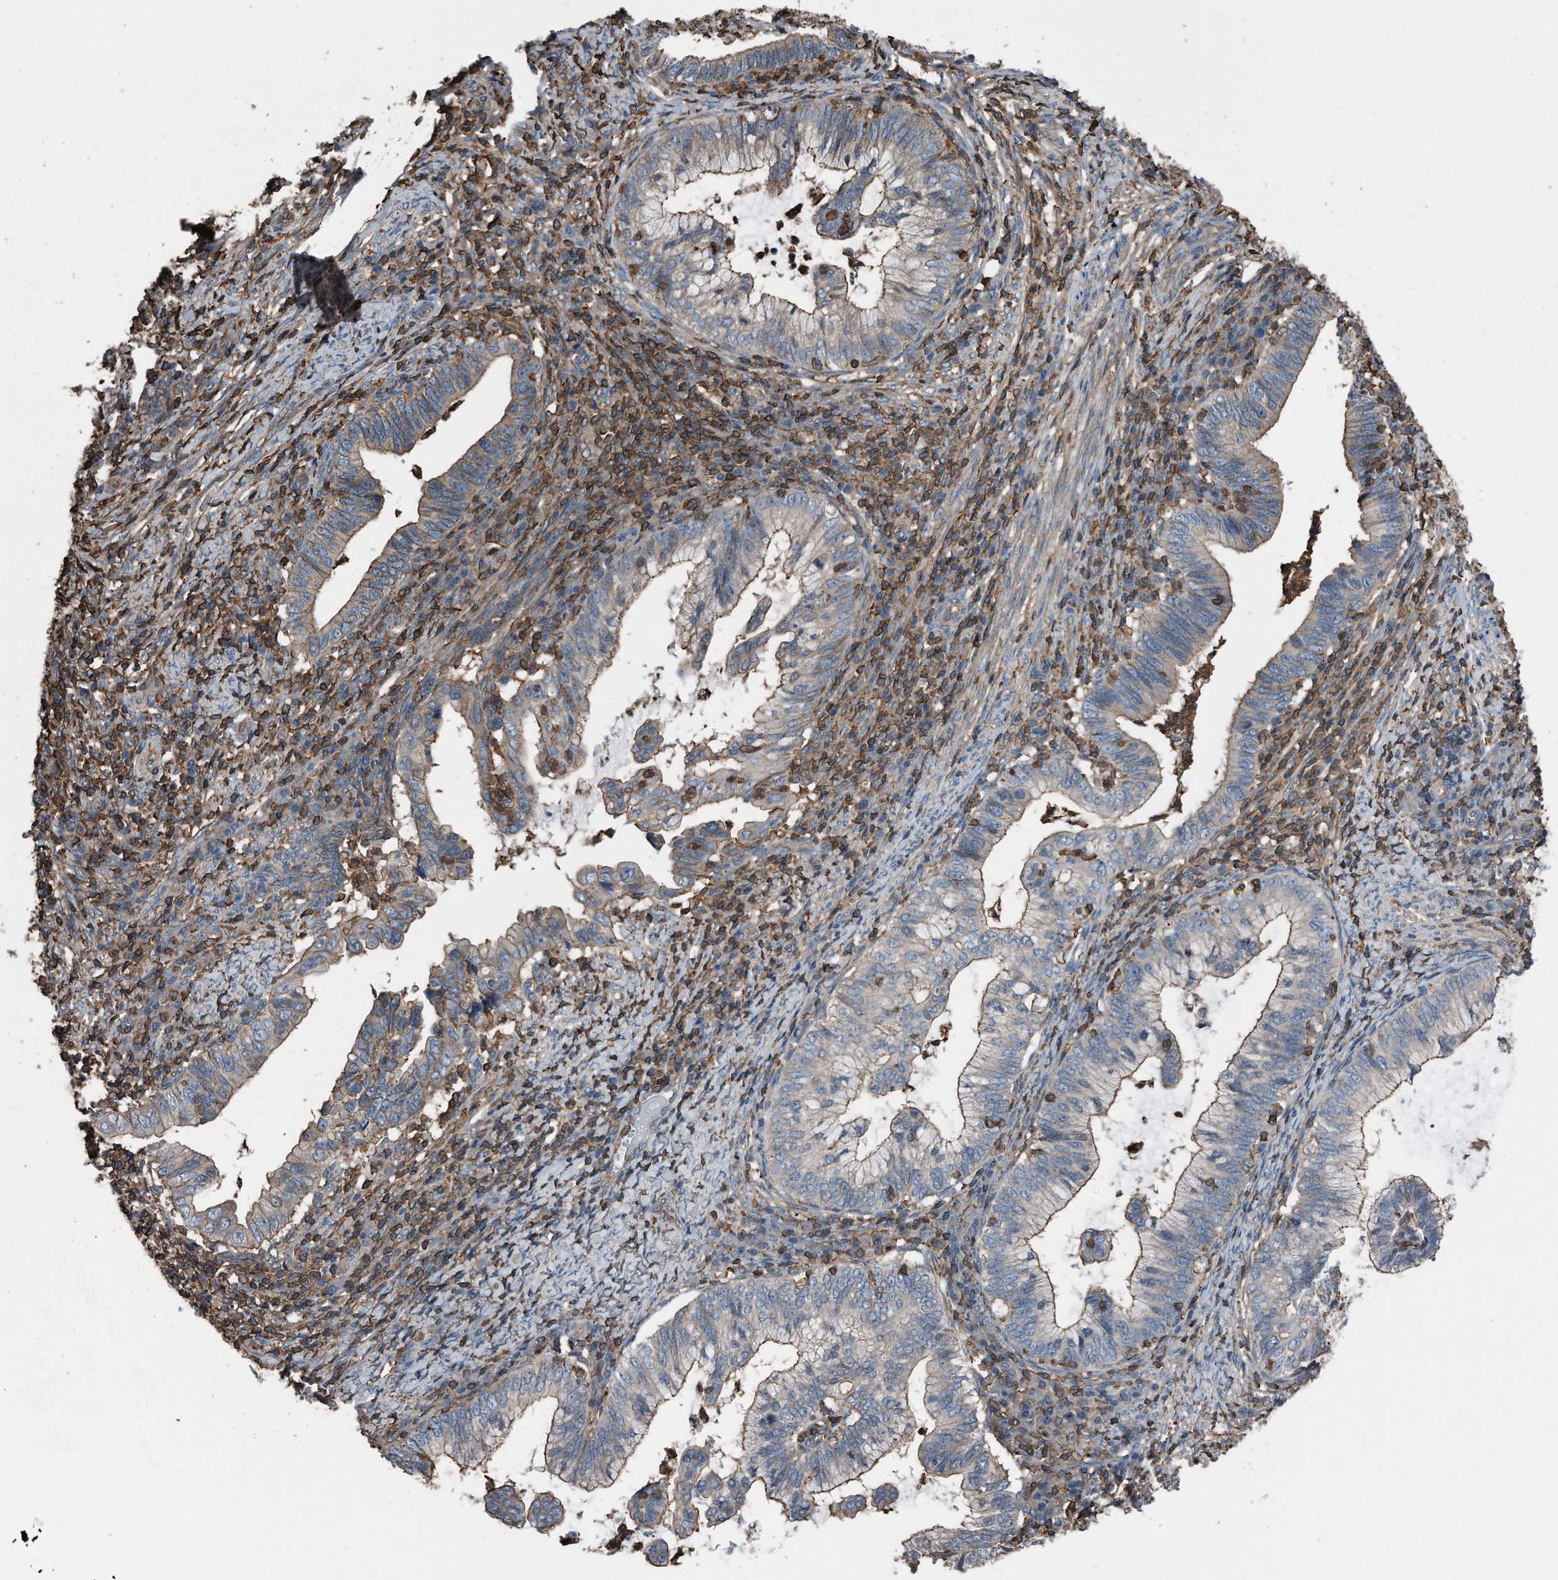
{"staining": {"intensity": "moderate", "quantity": "25%-75%", "location": "cytoplasmic/membranous"}, "tissue": "cervical cancer", "cell_type": "Tumor cells", "image_type": "cancer", "snomed": [{"axis": "morphology", "description": "Adenocarcinoma, NOS"}, {"axis": "topography", "description": "Cervix"}], "caption": "Protein analysis of adenocarcinoma (cervical) tissue displays moderate cytoplasmic/membranous expression in approximately 25%-75% of tumor cells. The protein is shown in brown color, while the nuclei are stained blue.", "gene": "RSPO3", "patient": {"sex": "female", "age": 36}}